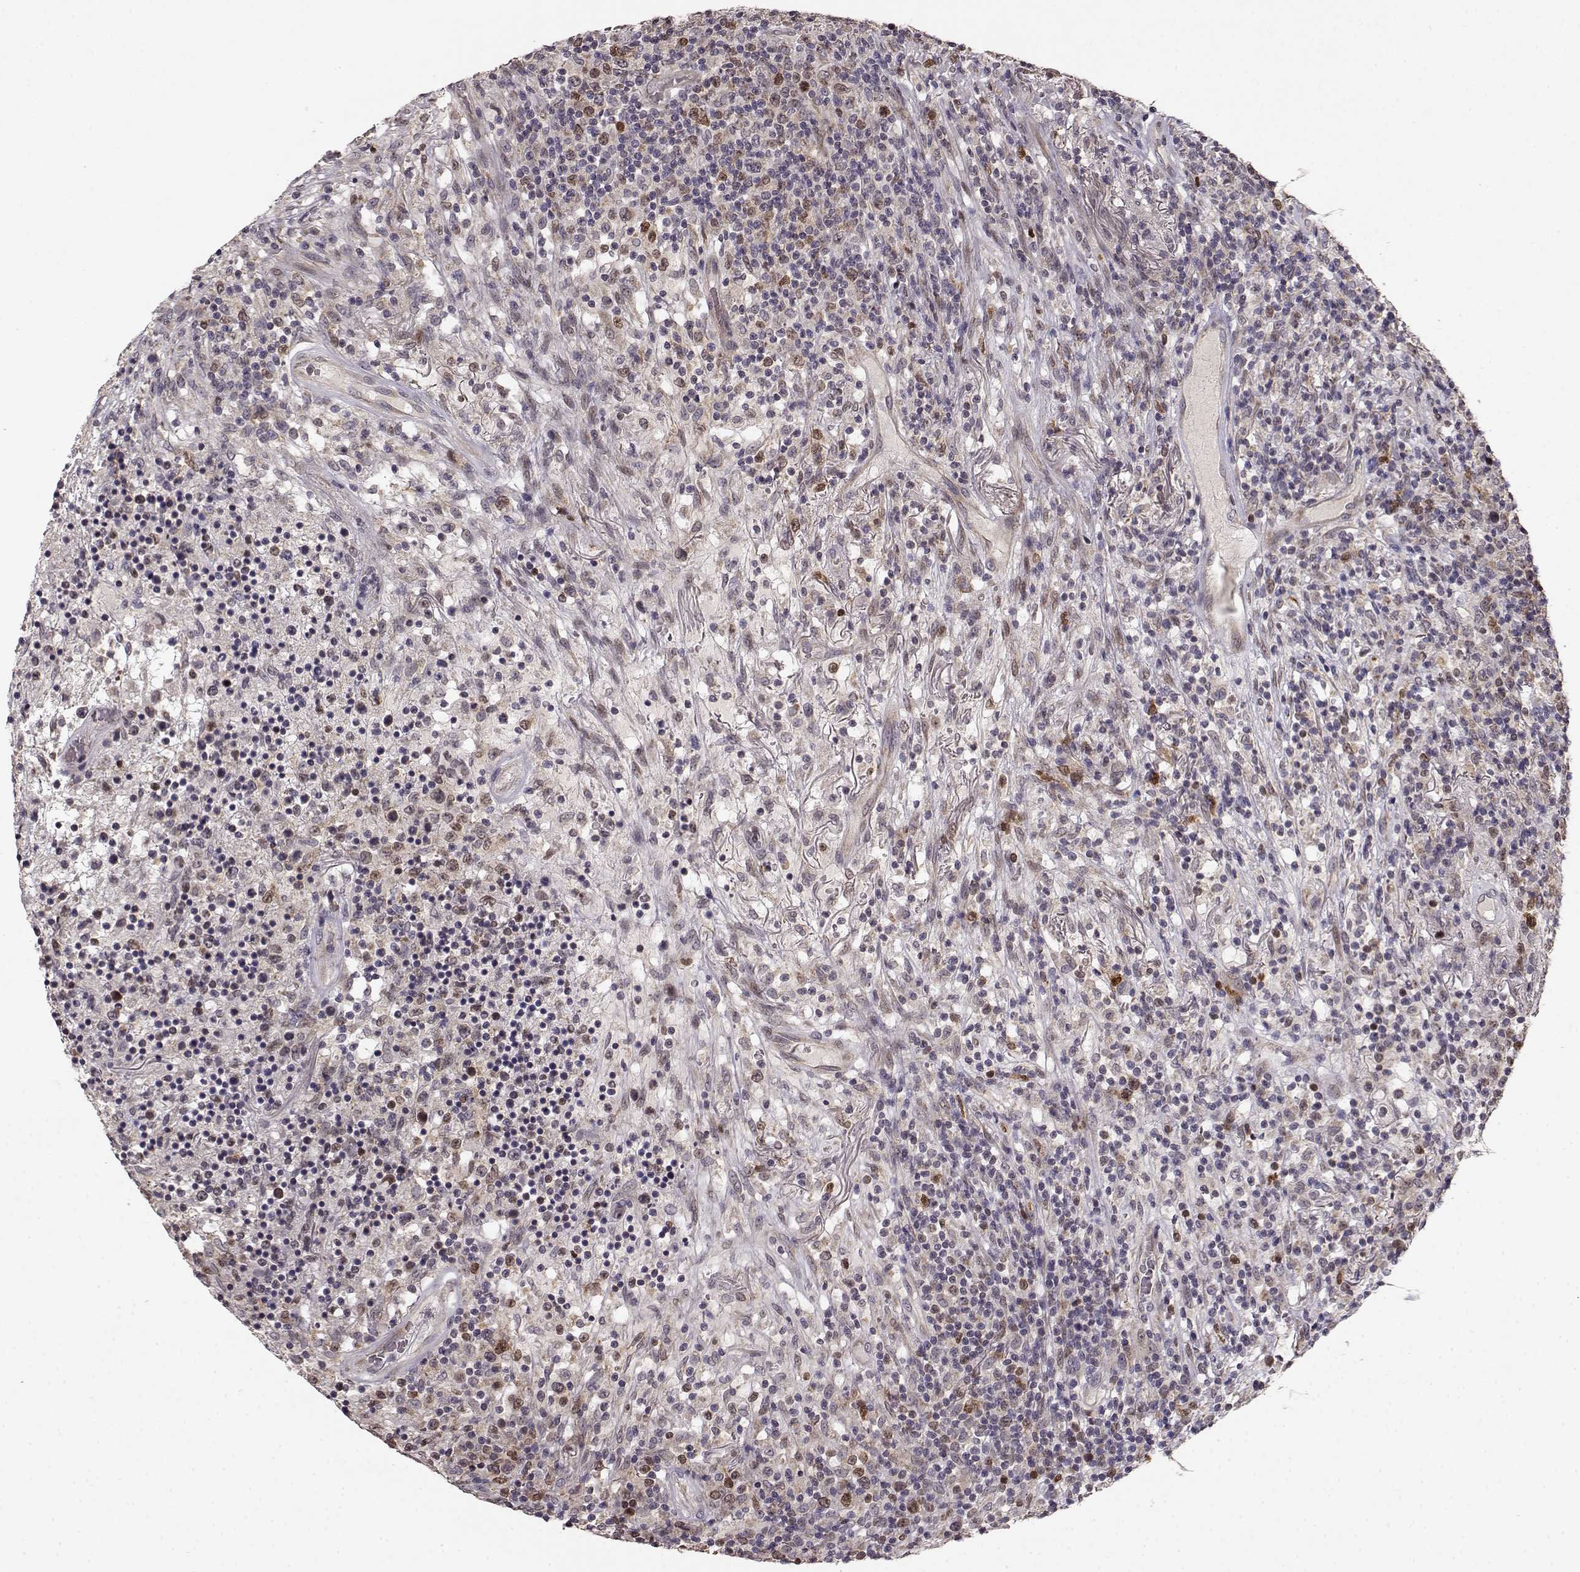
{"staining": {"intensity": "moderate", "quantity": "<25%", "location": "nuclear"}, "tissue": "lymphoma", "cell_type": "Tumor cells", "image_type": "cancer", "snomed": [{"axis": "morphology", "description": "Malignant lymphoma, non-Hodgkin's type, High grade"}, {"axis": "topography", "description": "Lung"}], "caption": "The micrograph displays immunohistochemical staining of lymphoma. There is moderate nuclear positivity is seen in about <25% of tumor cells.", "gene": "BACH2", "patient": {"sex": "male", "age": 79}}